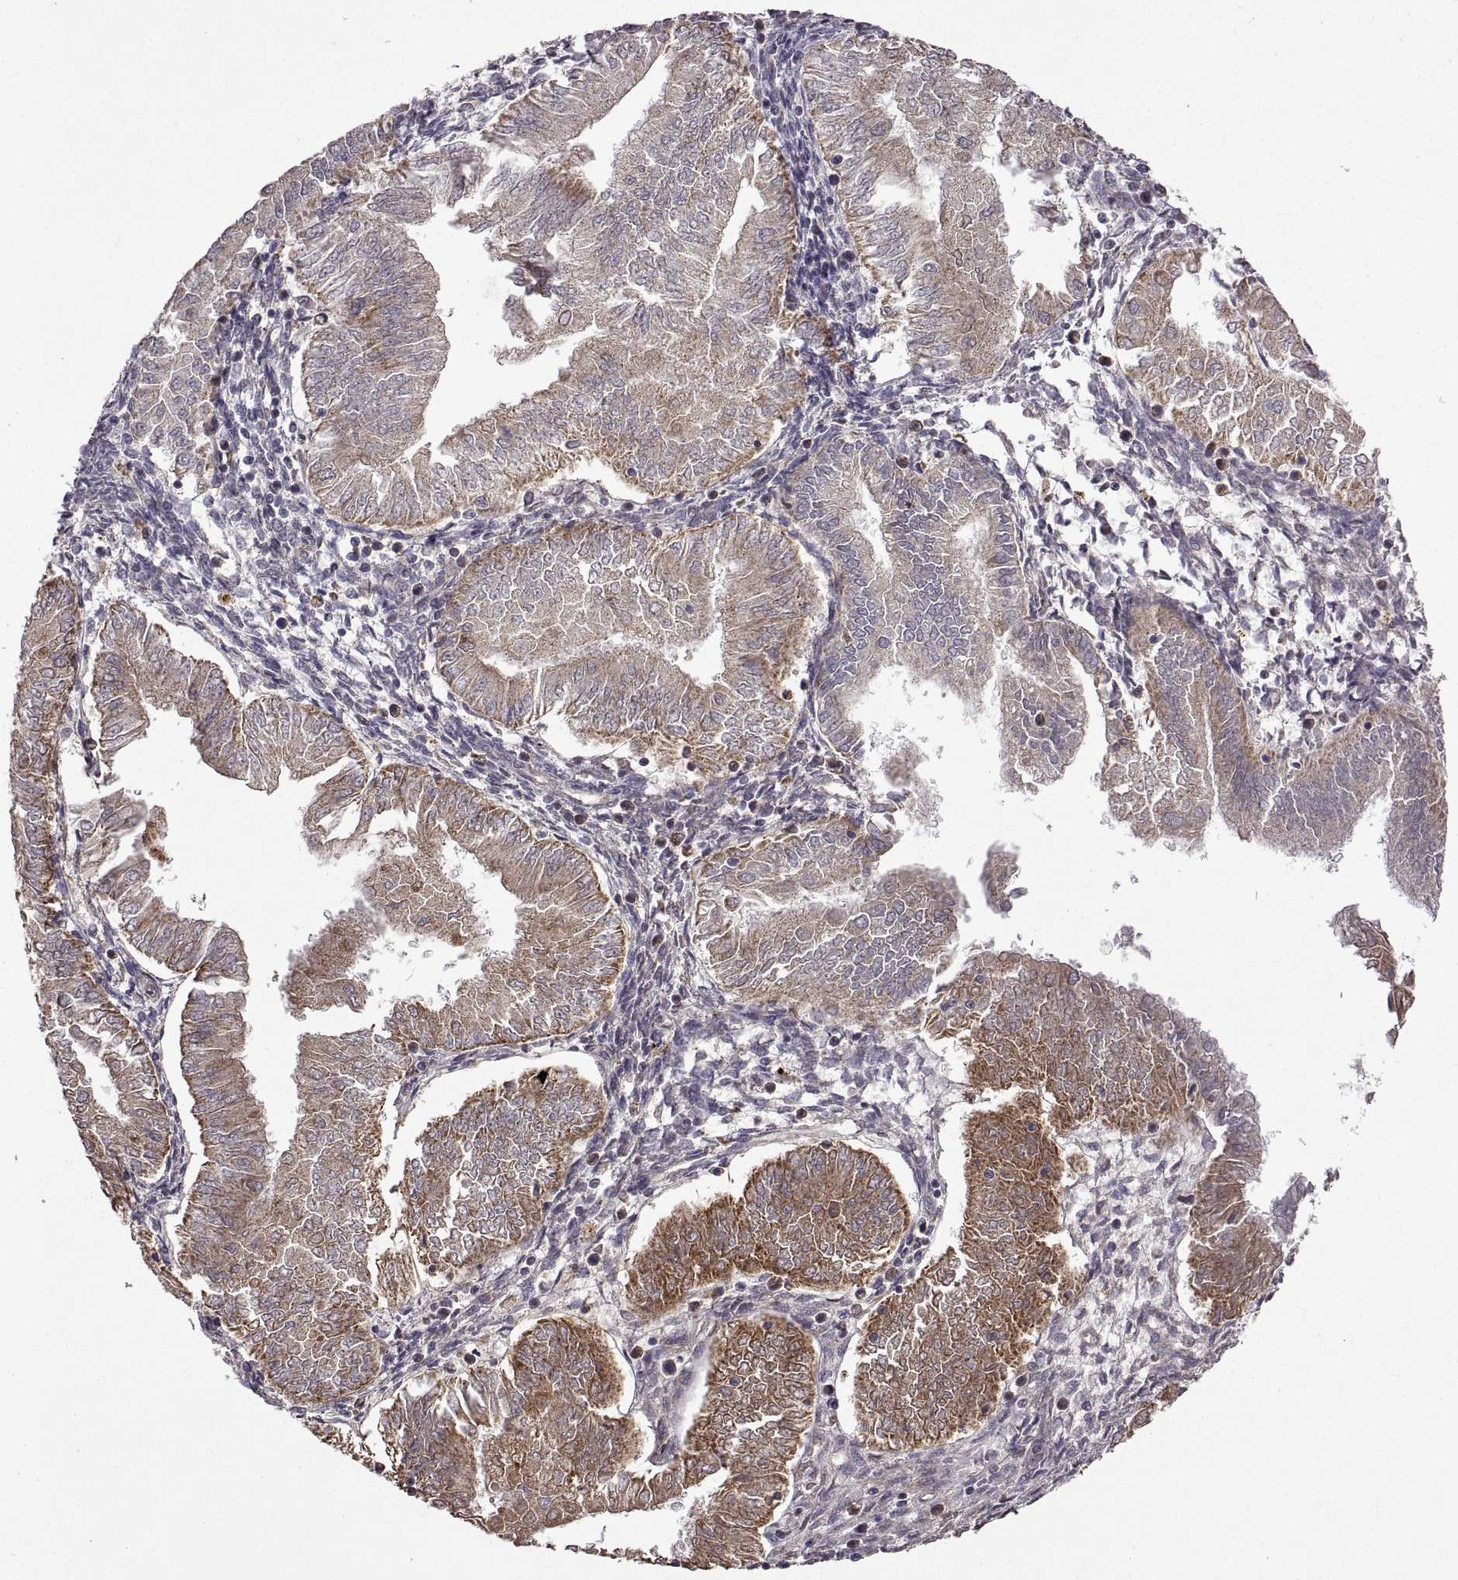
{"staining": {"intensity": "moderate", "quantity": "25%-75%", "location": "cytoplasmic/membranous"}, "tissue": "endometrial cancer", "cell_type": "Tumor cells", "image_type": "cancer", "snomed": [{"axis": "morphology", "description": "Adenocarcinoma, NOS"}, {"axis": "topography", "description": "Endometrium"}], "caption": "Immunohistochemical staining of human endometrial cancer shows medium levels of moderate cytoplasmic/membranous protein expression in about 25%-75% of tumor cells.", "gene": "LAMA1", "patient": {"sex": "female", "age": 53}}